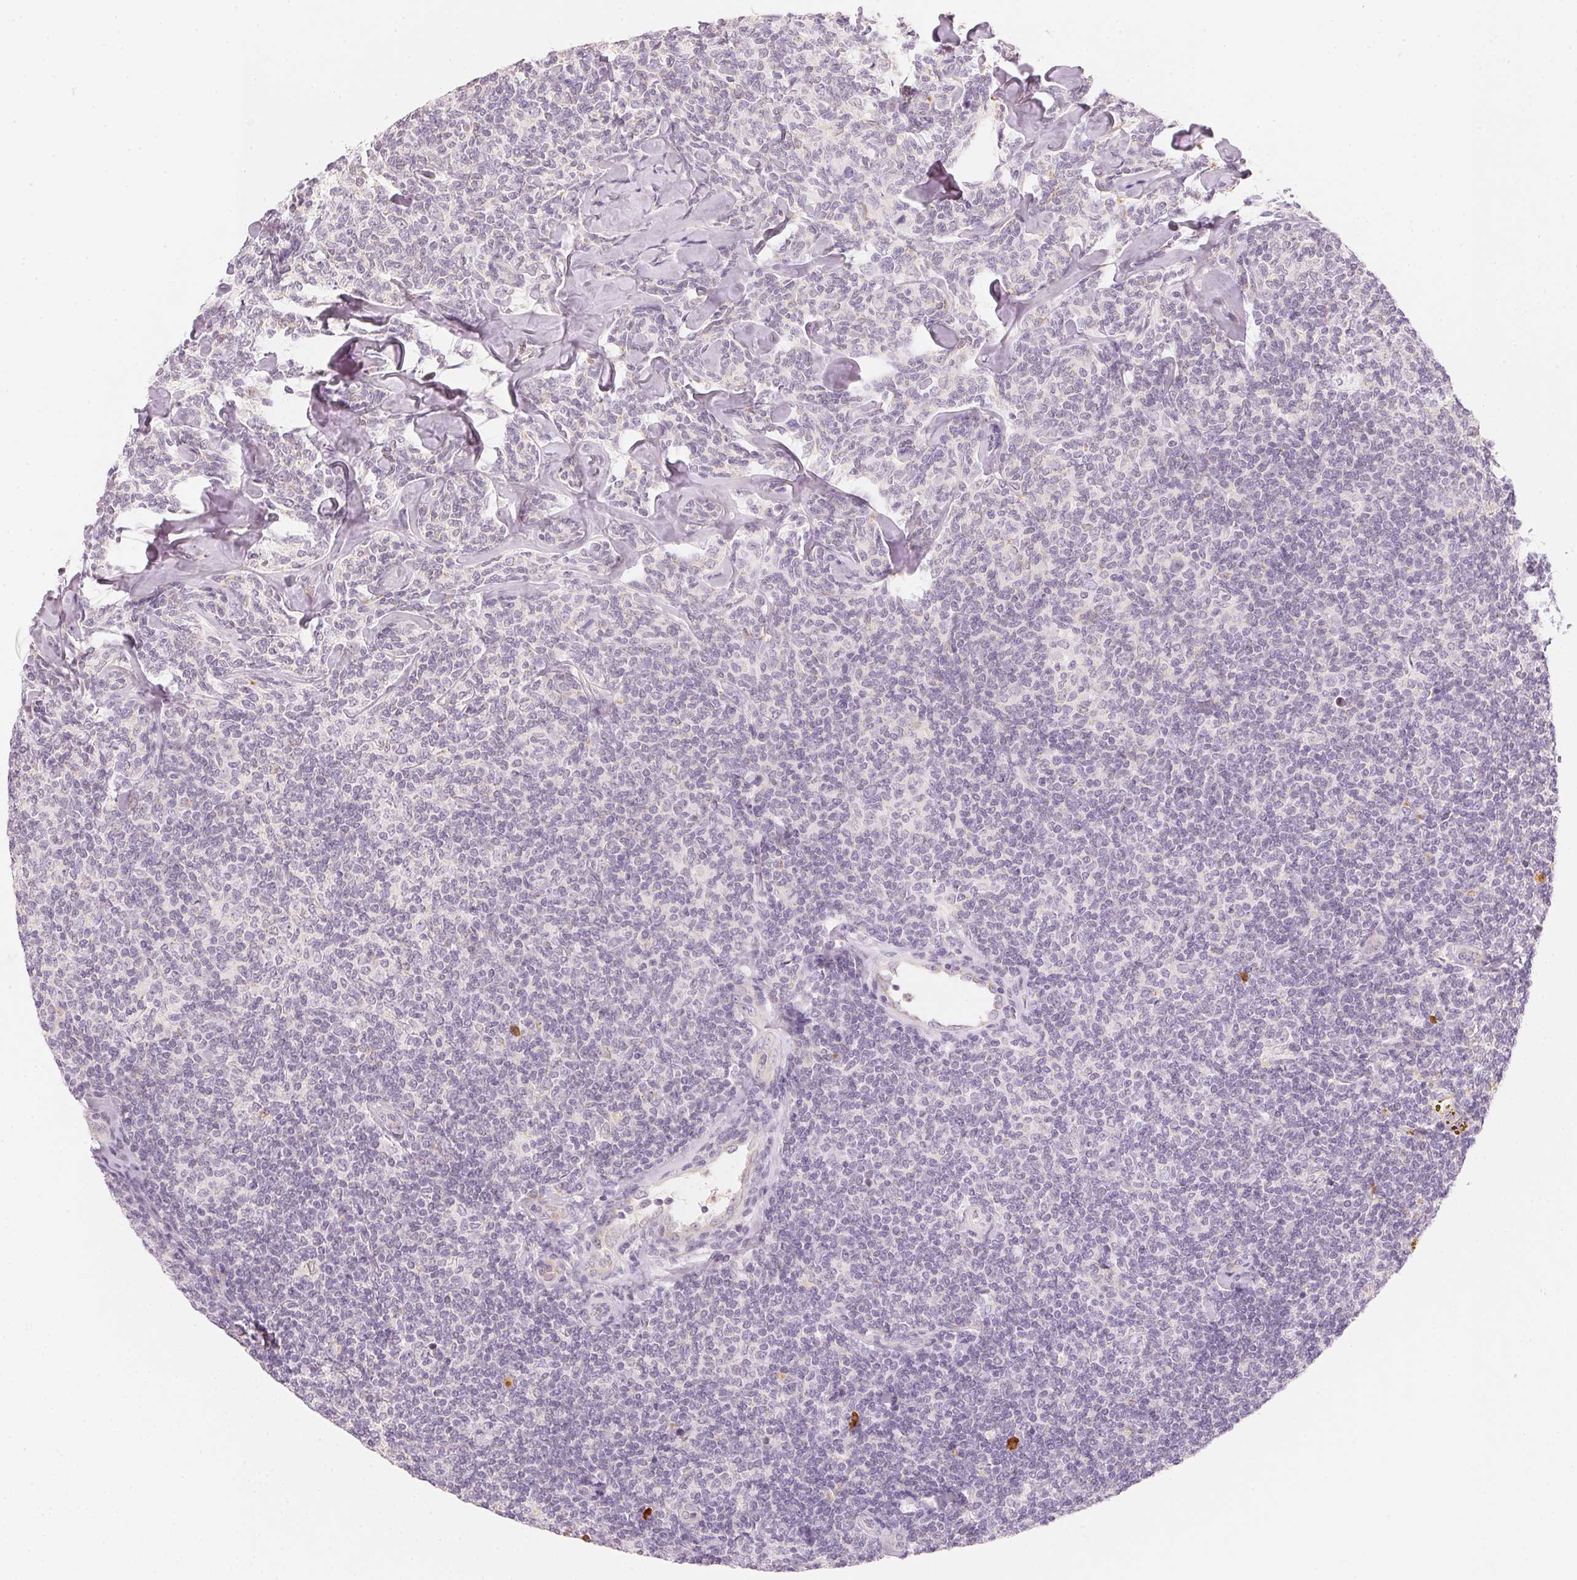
{"staining": {"intensity": "negative", "quantity": "none", "location": "none"}, "tissue": "lymphoma", "cell_type": "Tumor cells", "image_type": "cancer", "snomed": [{"axis": "morphology", "description": "Malignant lymphoma, non-Hodgkin's type, Low grade"}, {"axis": "topography", "description": "Lymph node"}], "caption": "IHC photomicrograph of neoplastic tissue: low-grade malignant lymphoma, non-Hodgkin's type stained with DAB (3,3'-diaminobenzidine) reveals no significant protein staining in tumor cells.", "gene": "RMDN2", "patient": {"sex": "female", "age": 56}}